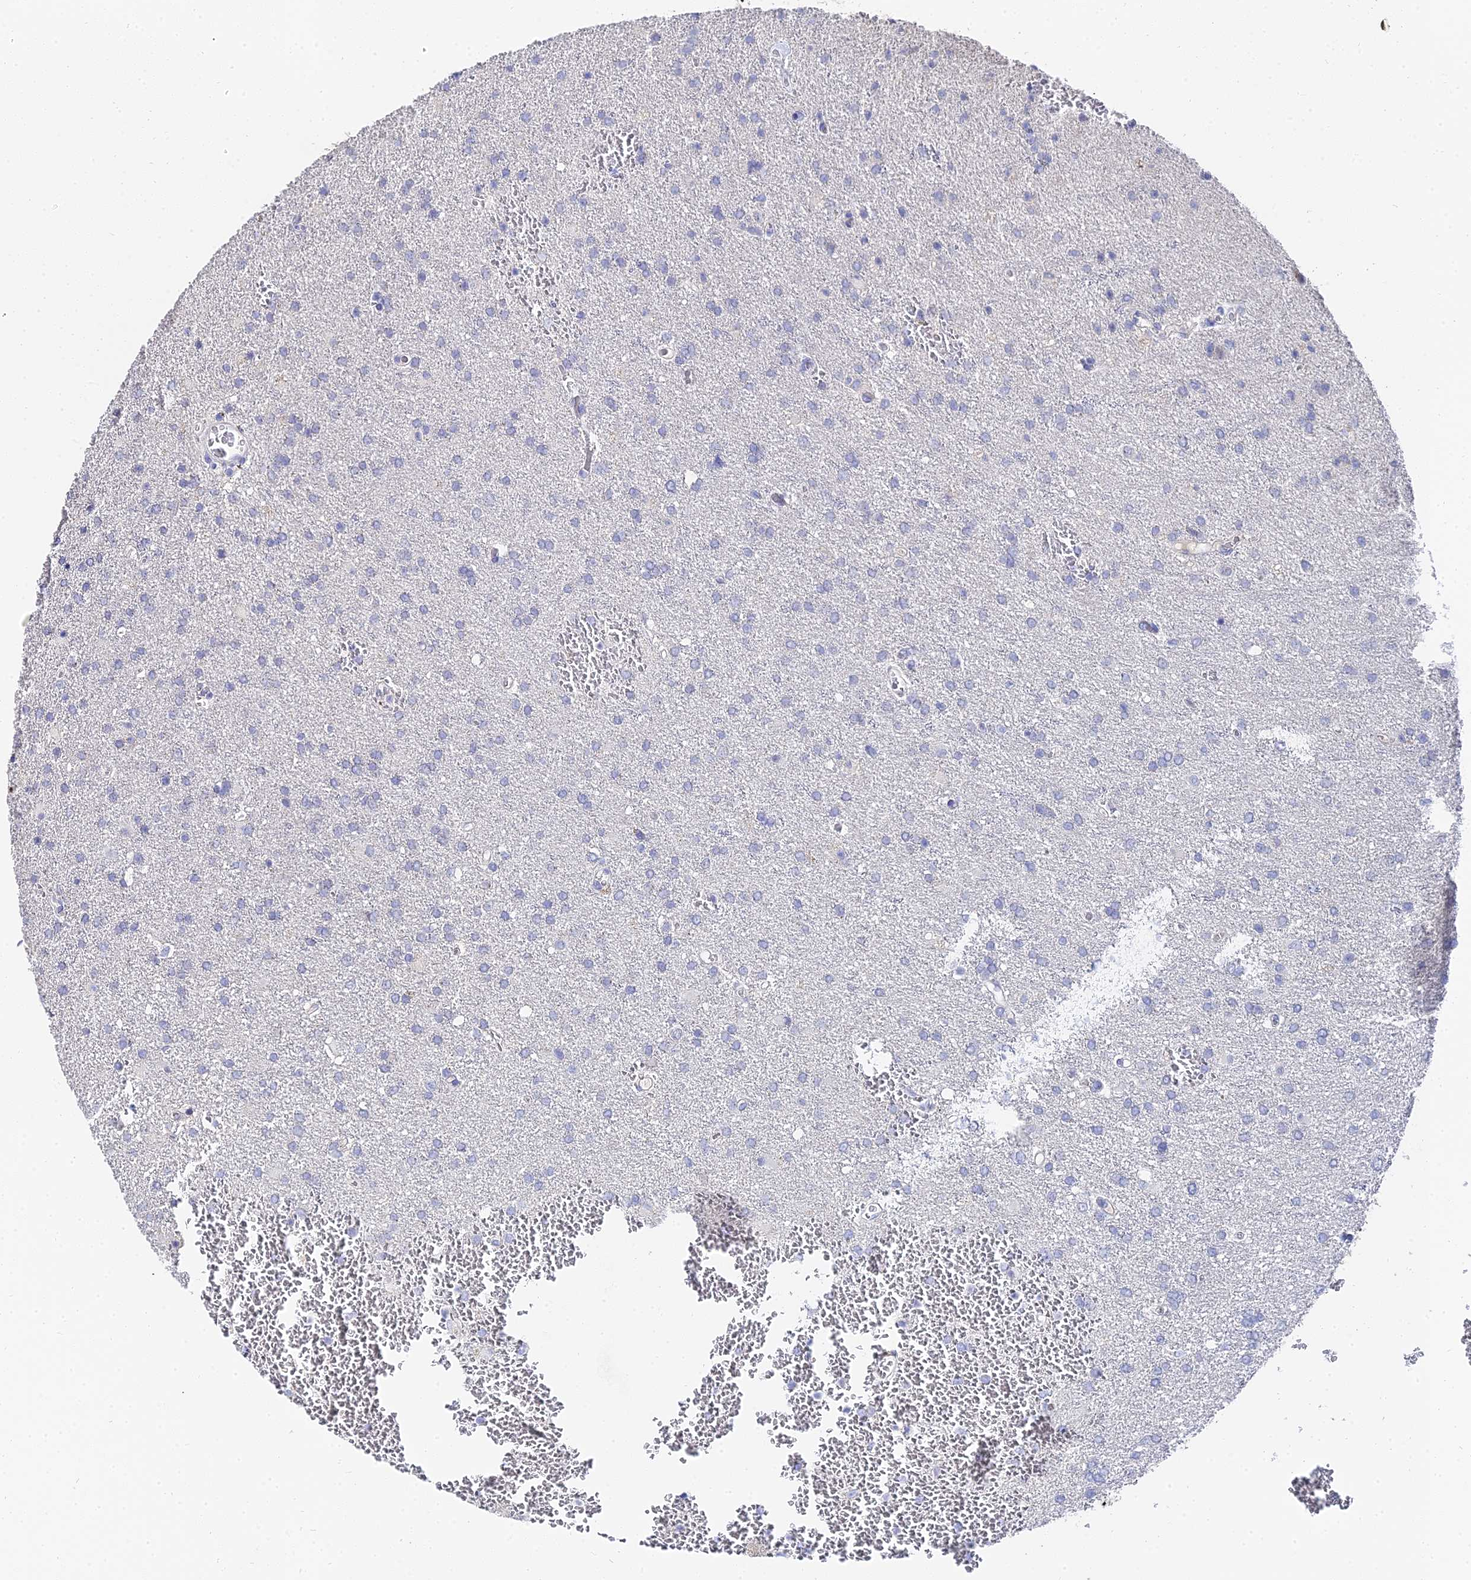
{"staining": {"intensity": "negative", "quantity": "none", "location": "none"}, "tissue": "glioma", "cell_type": "Tumor cells", "image_type": "cancer", "snomed": [{"axis": "morphology", "description": "Glioma, malignant, High grade"}, {"axis": "topography", "description": "Brain"}], "caption": "Immunohistochemical staining of glioma shows no significant expression in tumor cells. (Stains: DAB (3,3'-diaminobenzidine) immunohistochemistry (IHC) with hematoxylin counter stain, Microscopy: brightfield microscopy at high magnification).", "gene": "KRT17", "patient": {"sex": "female", "age": 74}}